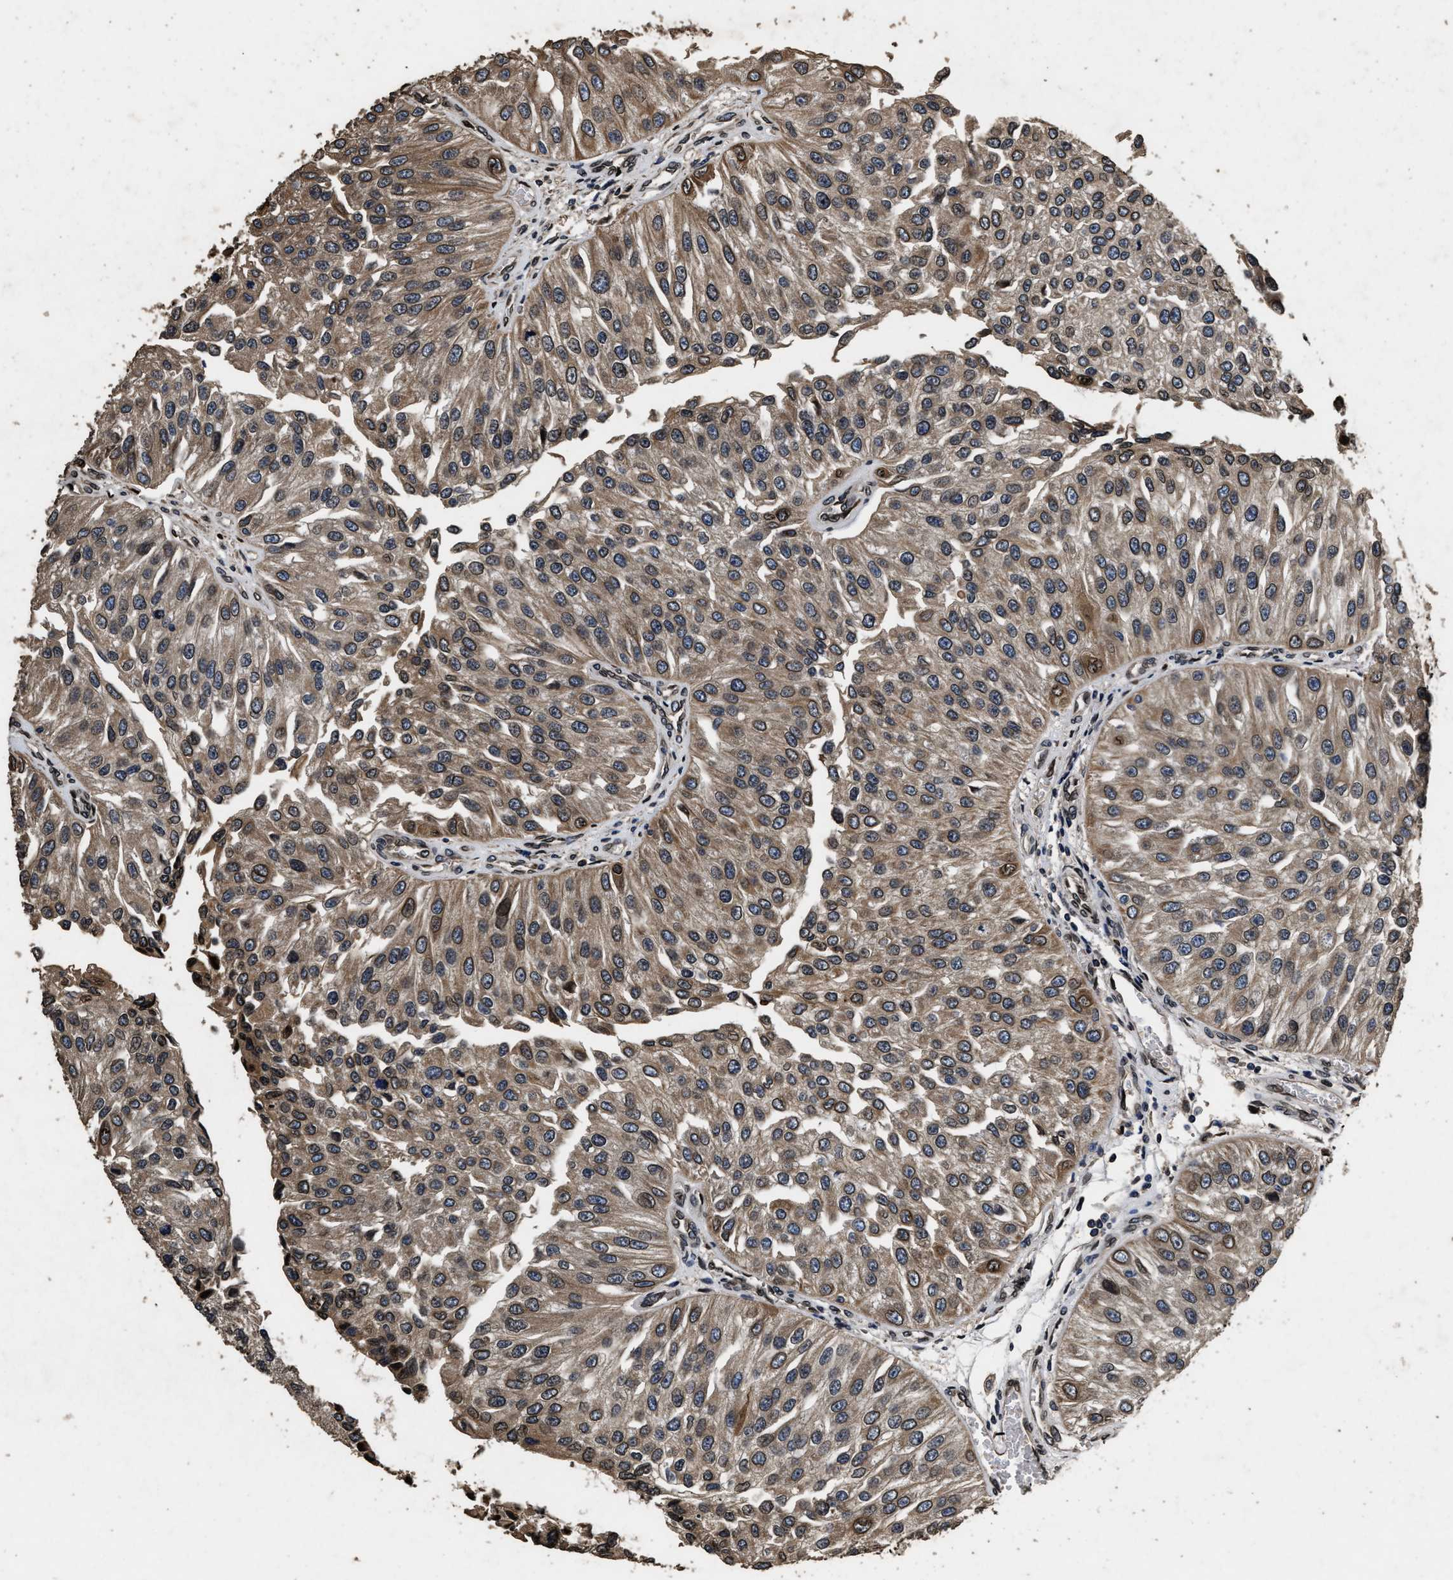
{"staining": {"intensity": "moderate", "quantity": ">75%", "location": "cytoplasmic/membranous"}, "tissue": "urothelial cancer", "cell_type": "Tumor cells", "image_type": "cancer", "snomed": [{"axis": "morphology", "description": "Urothelial carcinoma, High grade"}, {"axis": "topography", "description": "Kidney"}, {"axis": "topography", "description": "Urinary bladder"}], "caption": "Tumor cells demonstrate medium levels of moderate cytoplasmic/membranous expression in approximately >75% of cells in human high-grade urothelial carcinoma.", "gene": "ACCS", "patient": {"sex": "male", "age": 77}}